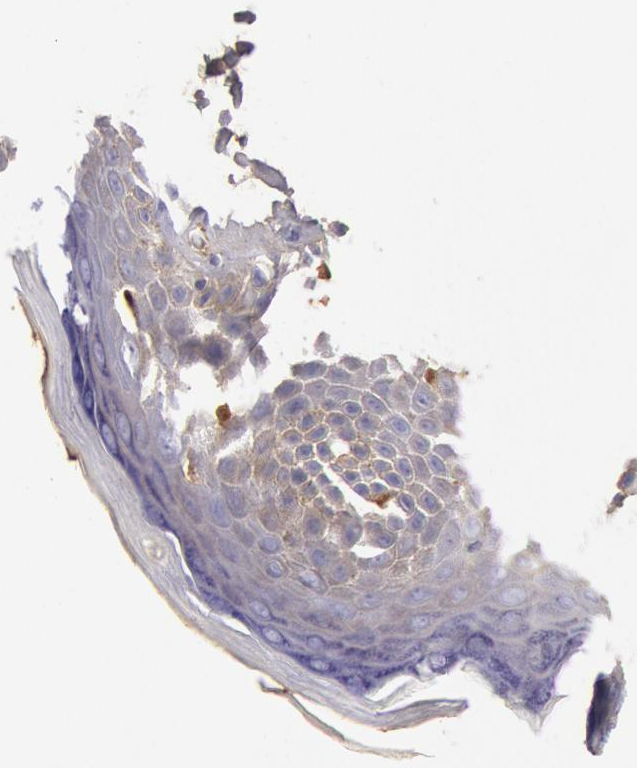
{"staining": {"intensity": "weak", "quantity": "25%-75%", "location": "cytoplasmic/membranous"}, "tissue": "skin", "cell_type": "Epidermal cells", "image_type": "normal", "snomed": [{"axis": "morphology", "description": "Normal tissue, NOS"}, {"axis": "topography", "description": "Anal"}], "caption": "A low amount of weak cytoplasmic/membranous positivity is appreciated in approximately 25%-75% of epidermal cells in normal skin.", "gene": "IGHA1", "patient": {"sex": "female", "age": 78}}